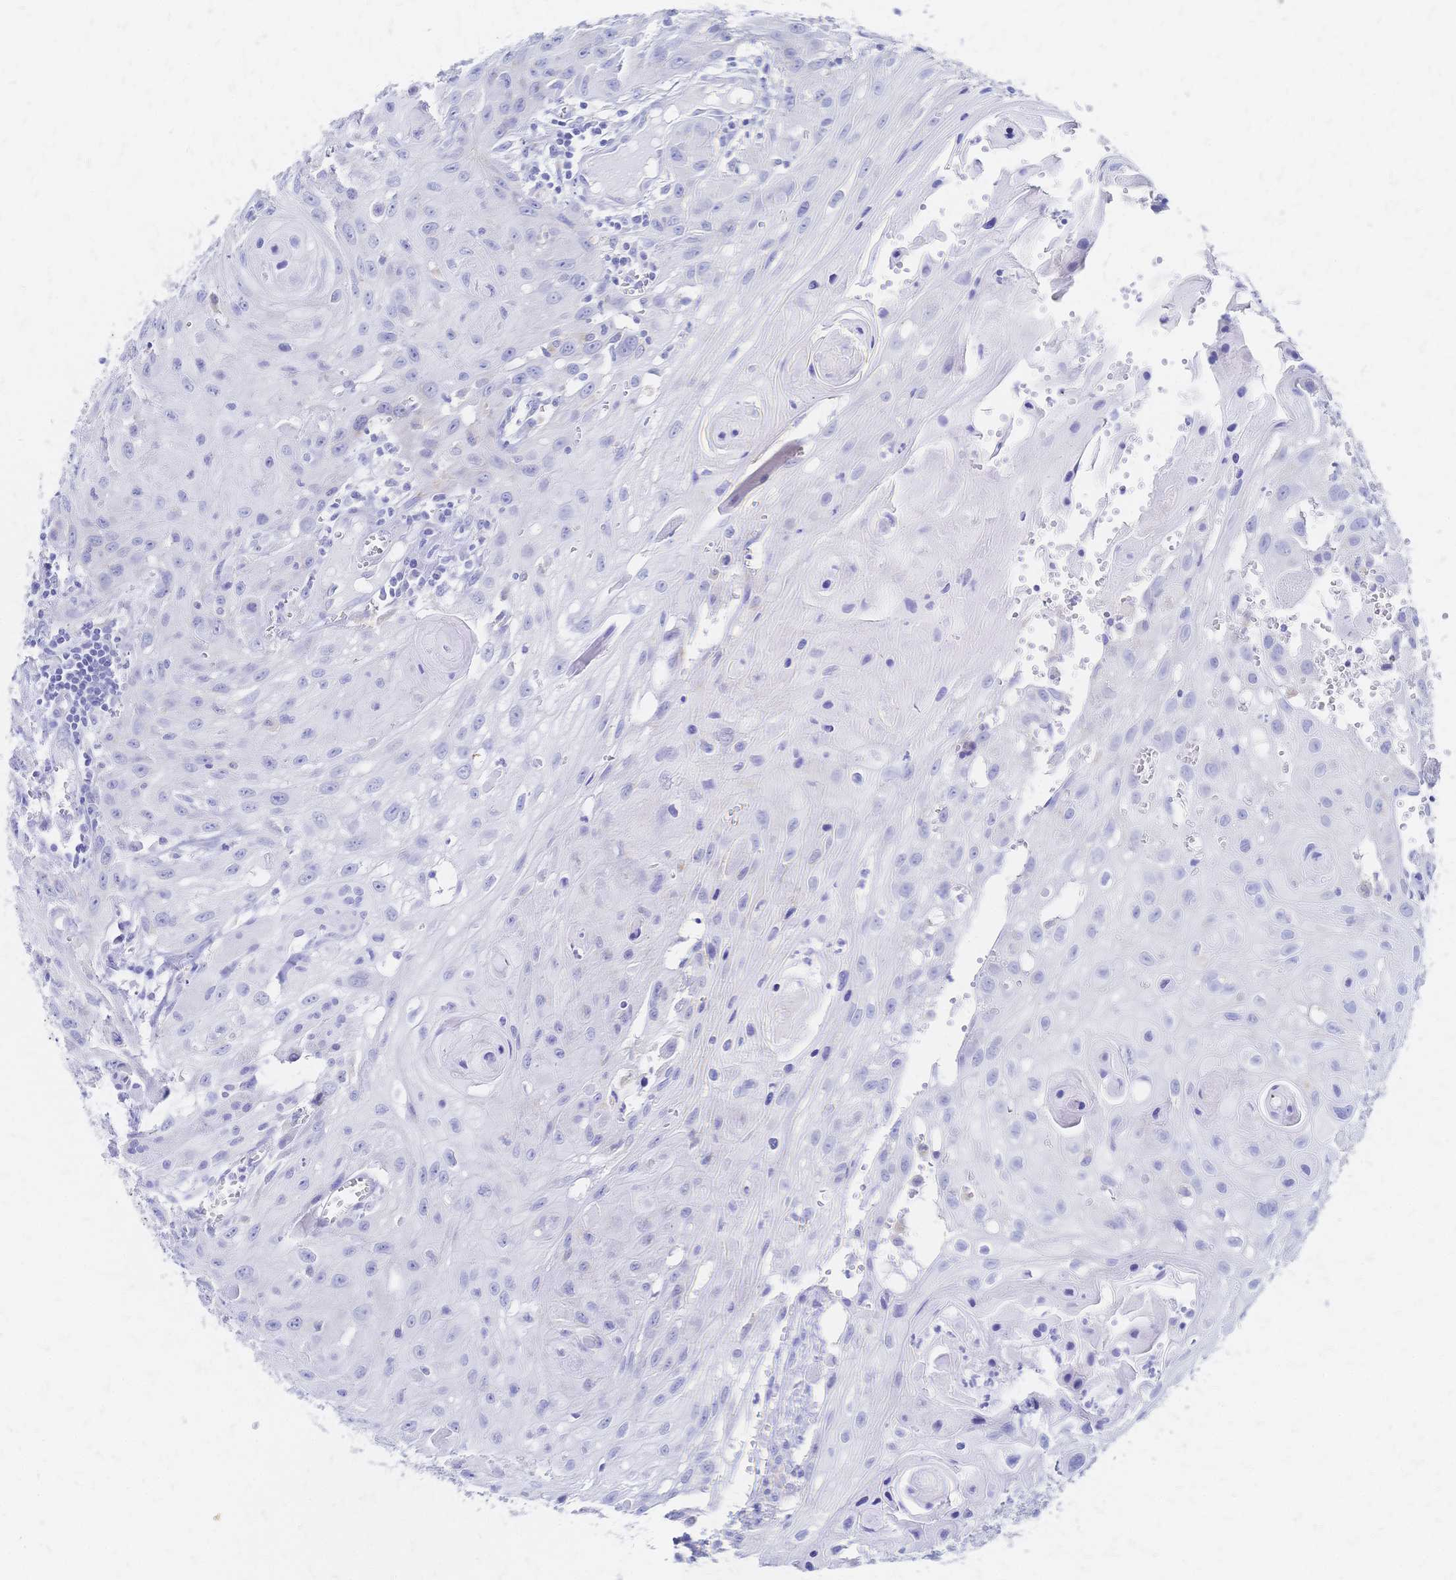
{"staining": {"intensity": "negative", "quantity": "none", "location": "none"}, "tissue": "head and neck cancer", "cell_type": "Tumor cells", "image_type": "cancer", "snomed": [{"axis": "morphology", "description": "Squamous cell carcinoma, NOS"}, {"axis": "topography", "description": "Oral tissue"}, {"axis": "topography", "description": "Head-Neck"}], "caption": "A high-resolution image shows immunohistochemistry staining of squamous cell carcinoma (head and neck), which displays no significant expression in tumor cells.", "gene": "SLC5A1", "patient": {"sex": "male", "age": 58}}